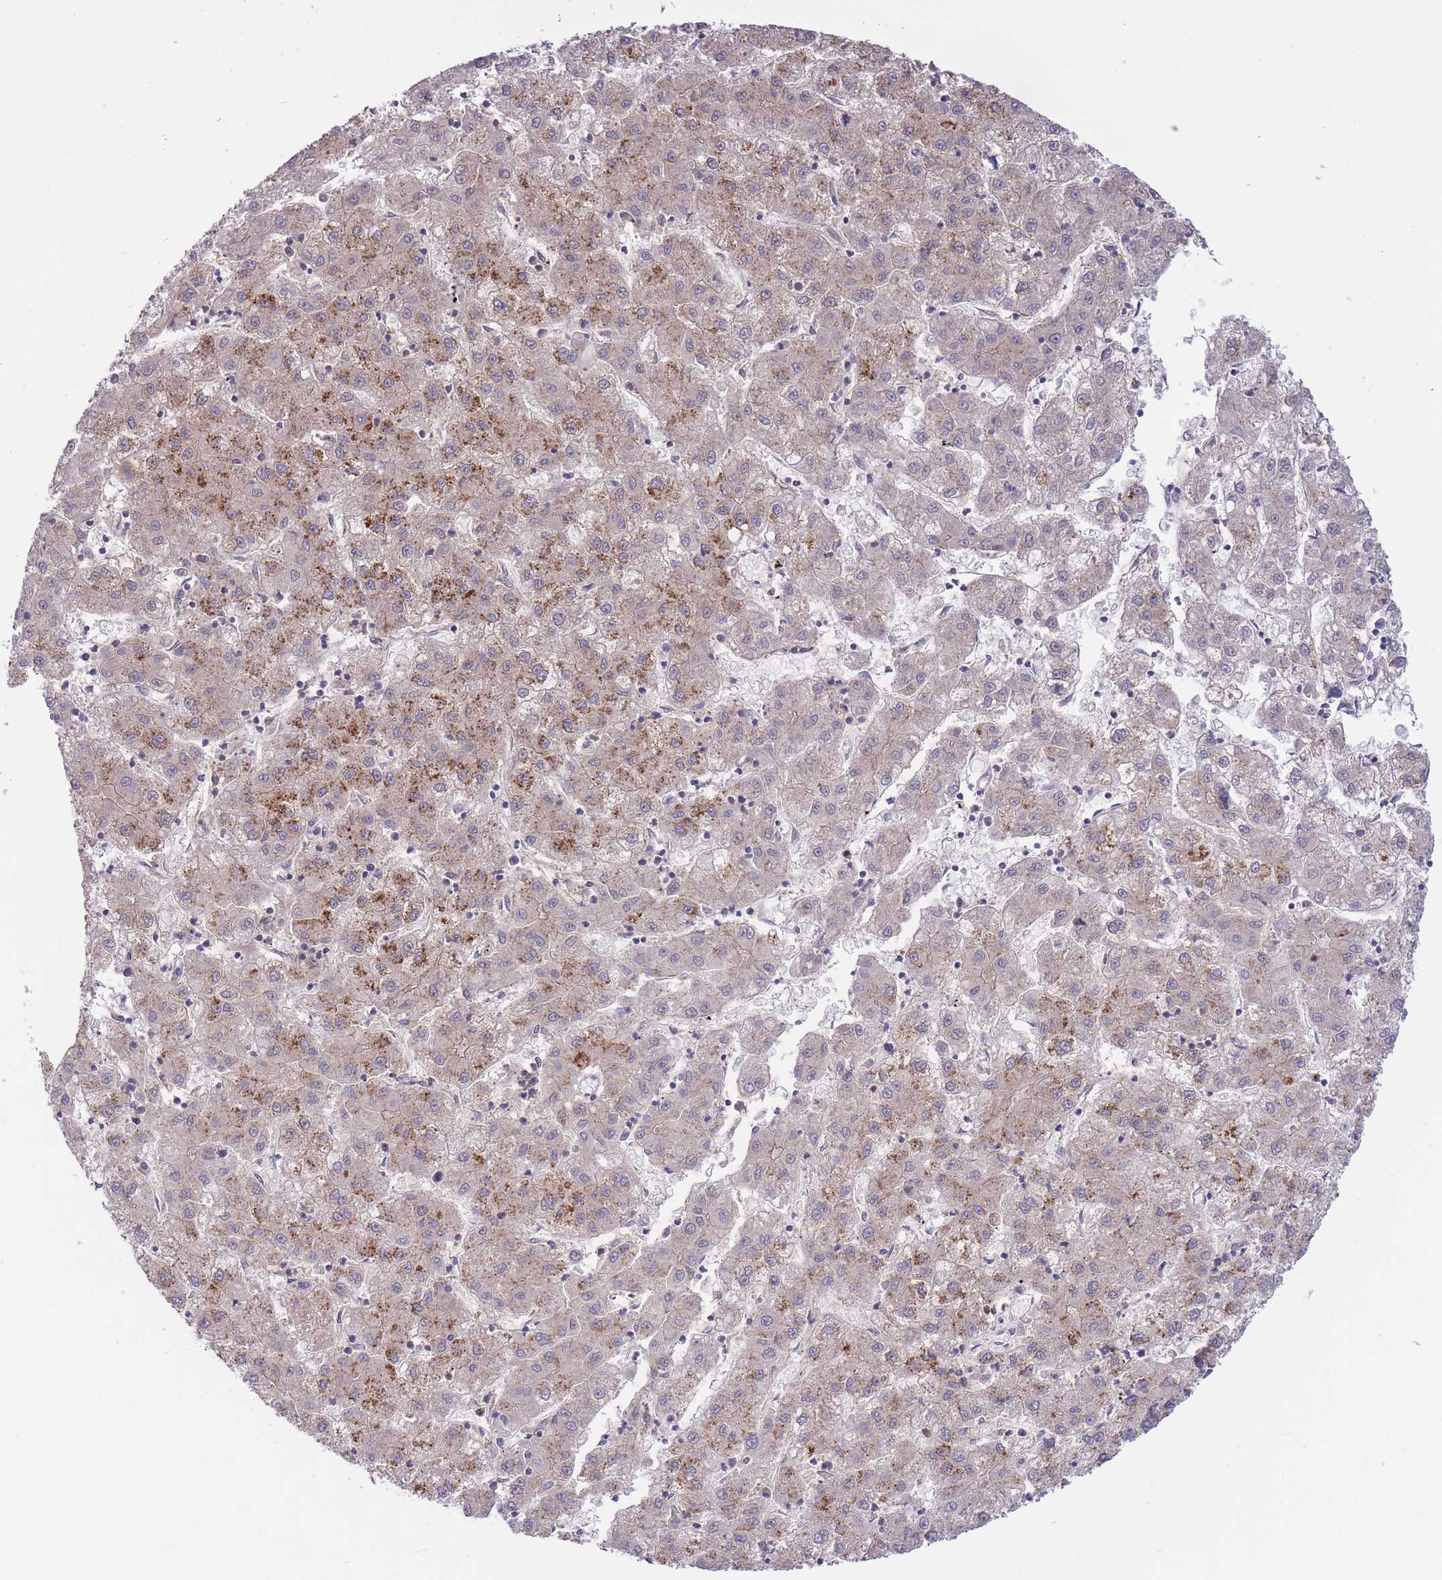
{"staining": {"intensity": "moderate", "quantity": "25%-75%", "location": "cytoplasmic/membranous"}, "tissue": "liver cancer", "cell_type": "Tumor cells", "image_type": "cancer", "snomed": [{"axis": "morphology", "description": "Carcinoma, Hepatocellular, NOS"}, {"axis": "topography", "description": "Liver"}], "caption": "Immunohistochemistry (IHC) micrograph of neoplastic tissue: liver hepatocellular carcinoma stained using immunohistochemistry exhibits medium levels of moderate protein expression localized specifically in the cytoplasmic/membranous of tumor cells, appearing as a cytoplasmic/membranous brown color.", "gene": "ZNF304", "patient": {"sex": "male", "age": 72}}